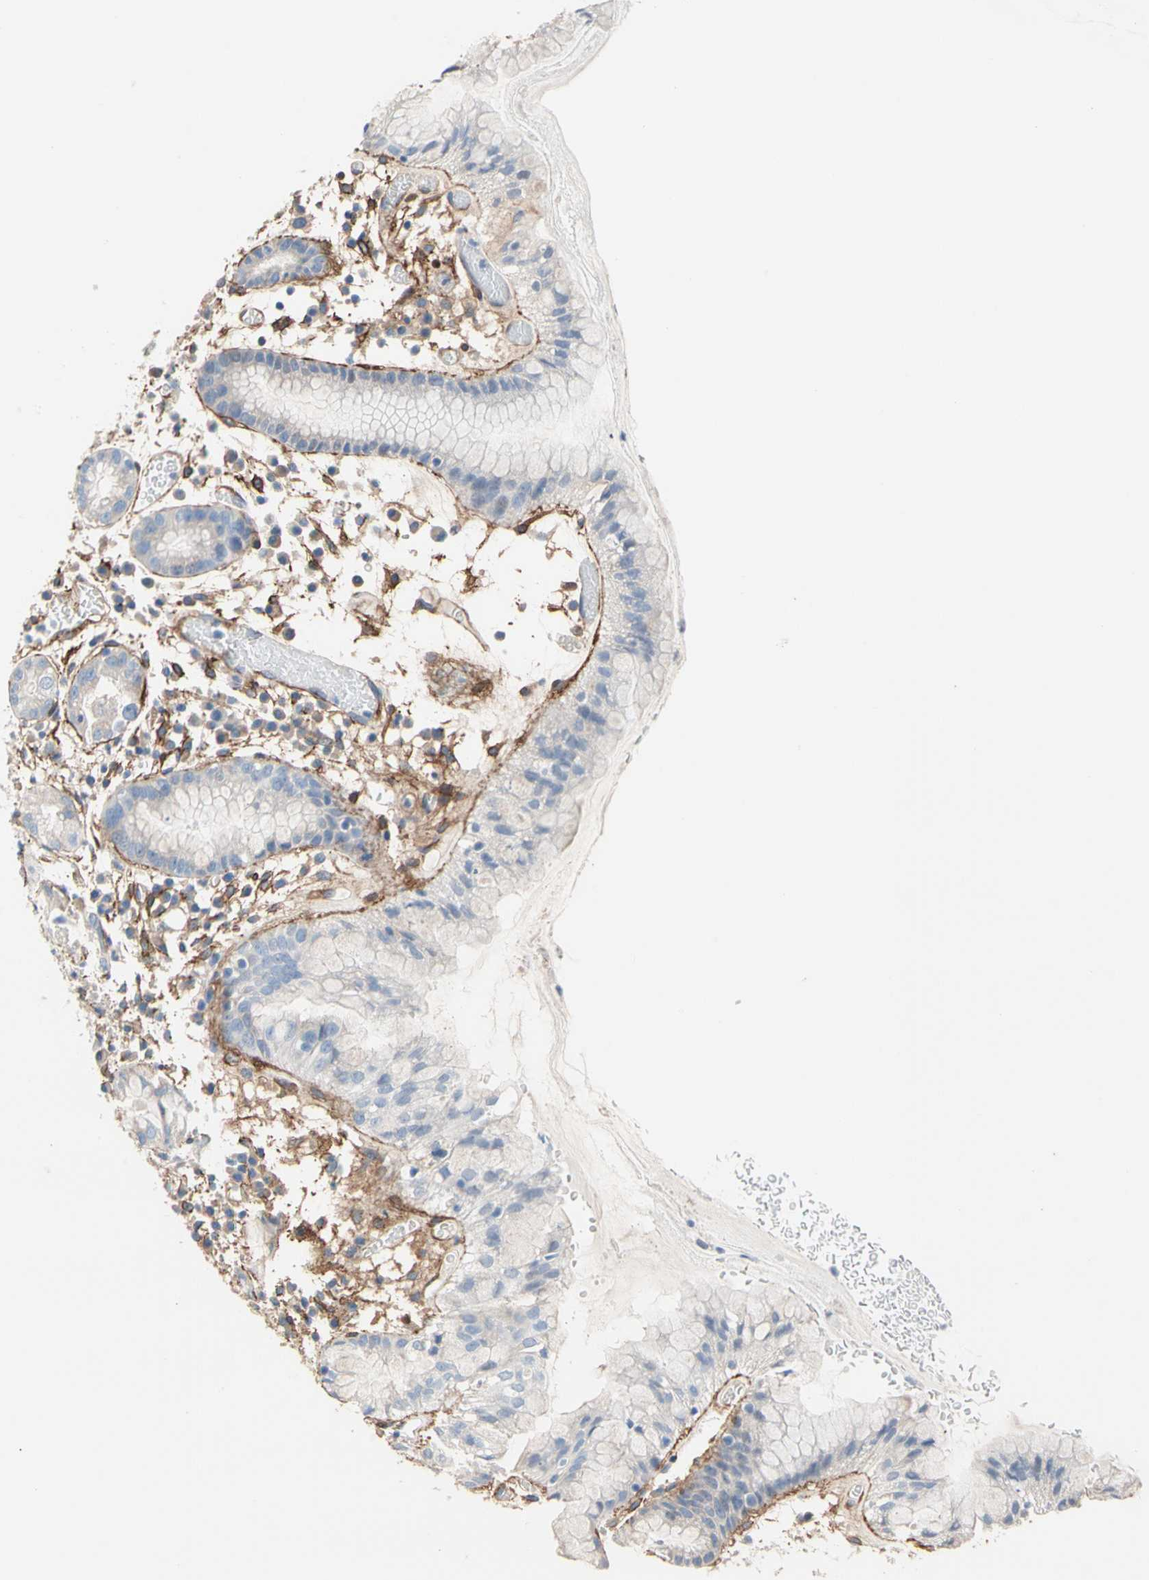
{"staining": {"intensity": "negative", "quantity": "none", "location": "none"}, "tissue": "stomach", "cell_type": "Glandular cells", "image_type": "normal", "snomed": [{"axis": "morphology", "description": "Normal tissue, NOS"}, {"axis": "topography", "description": "Stomach"}, {"axis": "topography", "description": "Stomach, lower"}], "caption": "This micrograph is of benign stomach stained with IHC to label a protein in brown with the nuclei are counter-stained blue. There is no expression in glandular cells. (DAB IHC, high magnification).", "gene": "EPB41L2", "patient": {"sex": "female", "age": 75}}